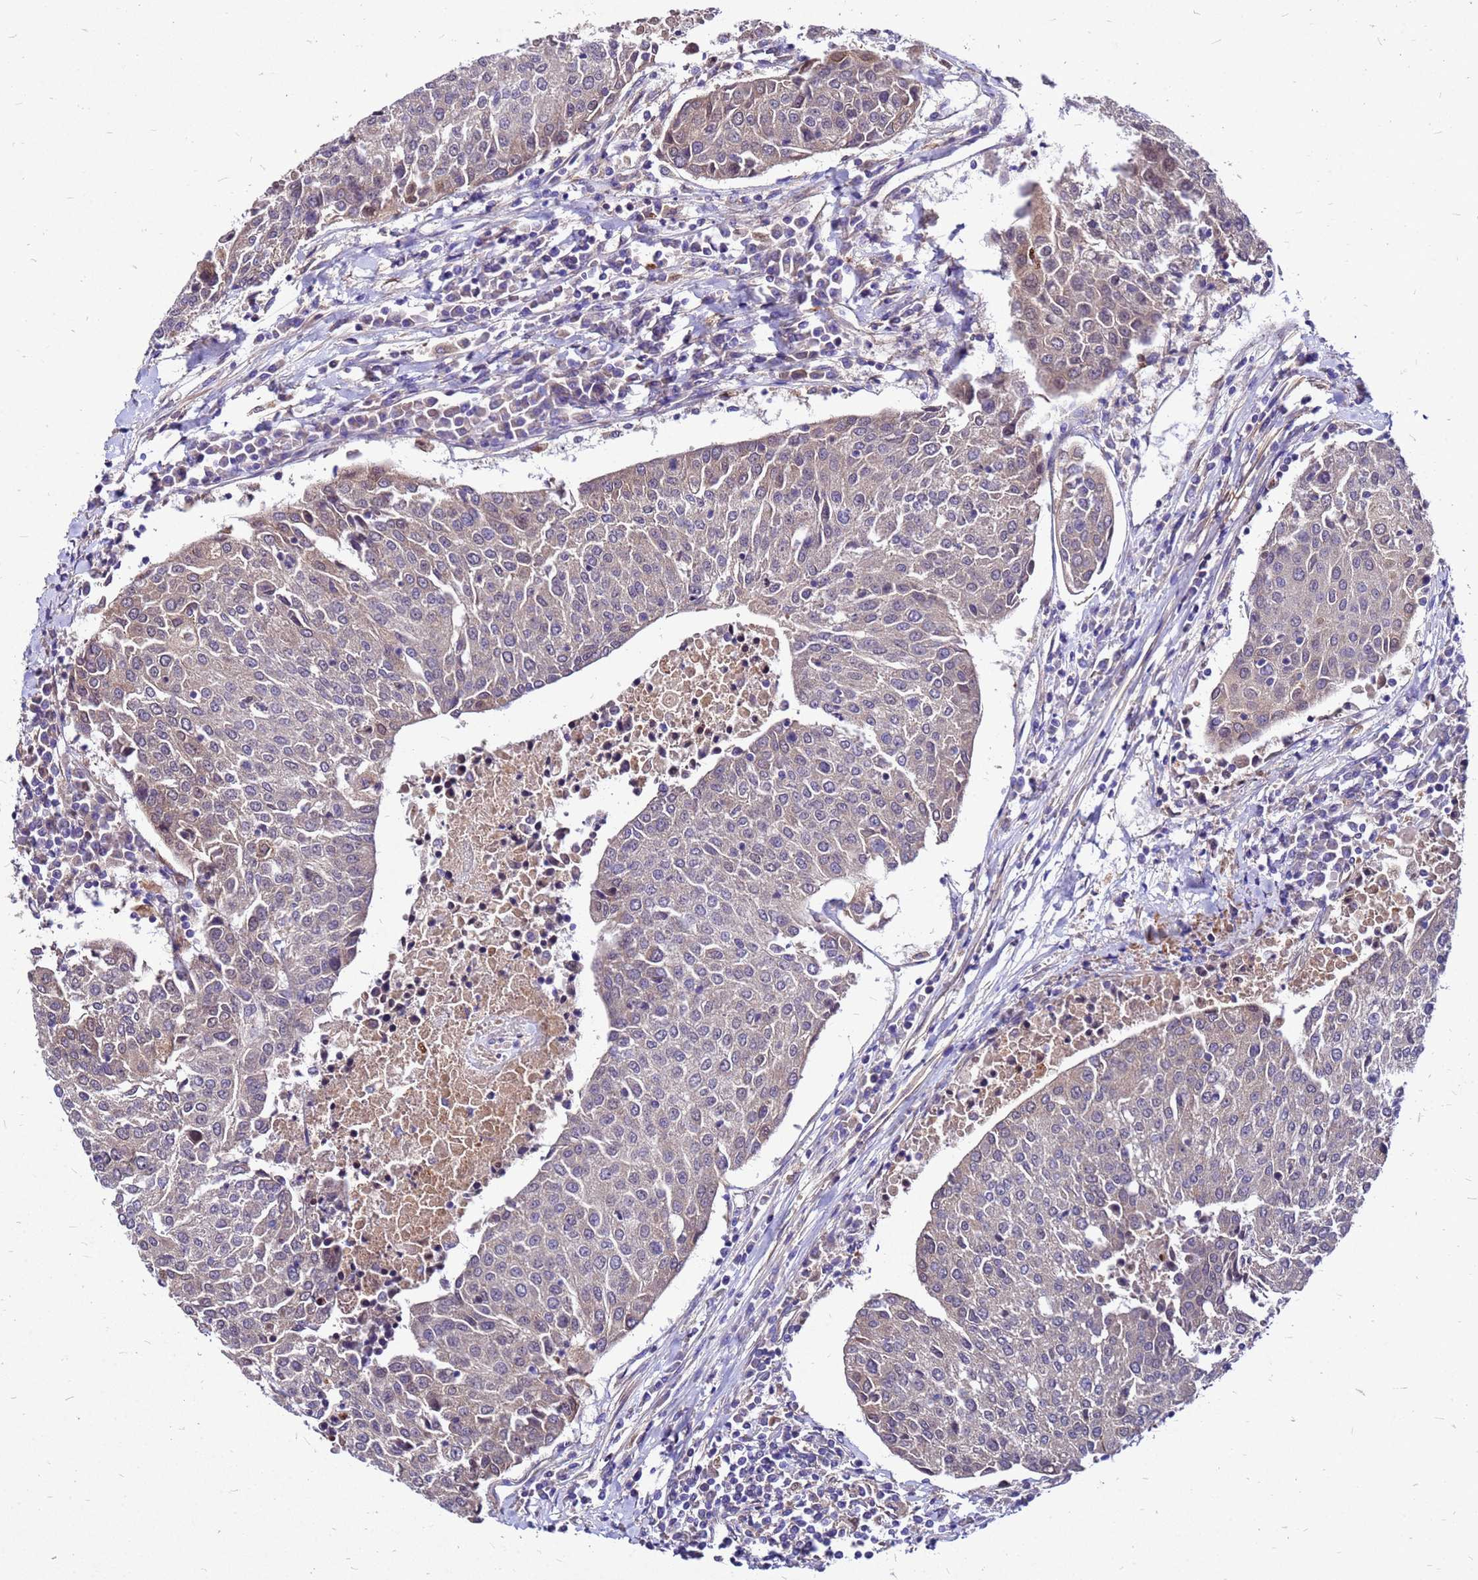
{"staining": {"intensity": "negative", "quantity": "none", "location": "none"}, "tissue": "urothelial cancer", "cell_type": "Tumor cells", "image_type": "cancer", "snomed": [{"axis": "morphology", "description": "Urothelial carcinoma, High grade"}, {"axis": "topography", "description": "Urinary bladder"}], "caption": "Urothelial cancer was stained to show a protein in brown. There is no significant staining in tumor cells. Brightfield microscopy of IHC stained with DAB (brown) and hematoxylin (blue), captured at high magnification.", "gene": "DUSP23", "patient": {"sex": "female", "age": 85}}